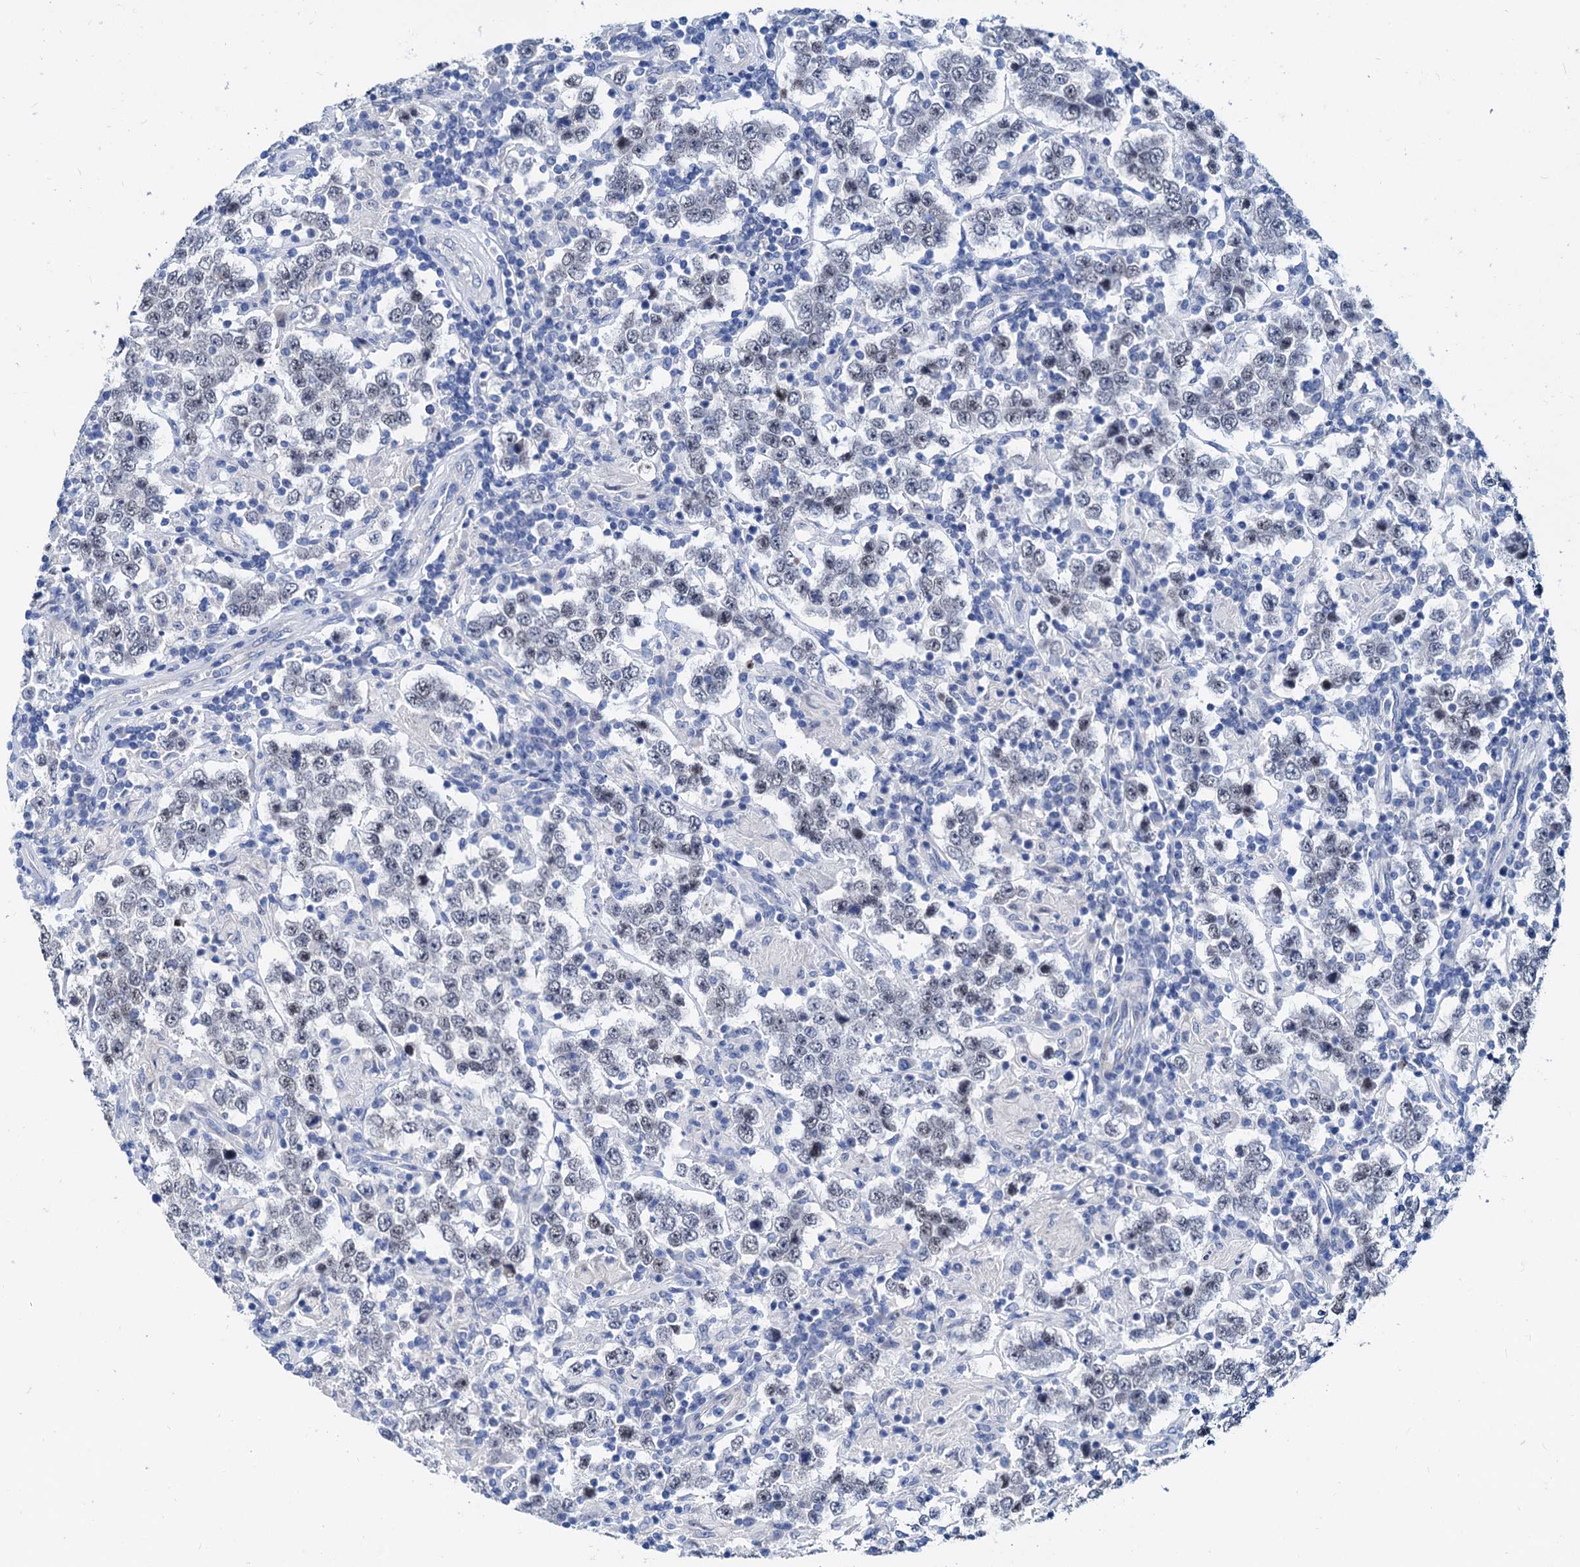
{"staining": {"intensity": "negative", "quantity": "none", "location": "none"}, "tissue": "testis cancer", "cell_type": "Tumor cells", "image_type": "cancer", "snomed": [{"axis": "morphology", "description": "Normal tissue, NOS"}, {"axis": "morphology", "description": "Urothelial carcinoma, High grade"}, {"axis": "morphology", "description": "Seminoma, NOS"}, {"axis": "morphology", "description": "Carcinoma, Embryonal, NOS"}, {"axis": "topography", "description": "Urinary bladder"}, {"axis": "topography", "description": "Testis"}], "caption": "The histopathology image displays no staining of tumor cells in testis cancer.", "gene": "HSF2", "patient": {"sex": "male", "age": 41}}